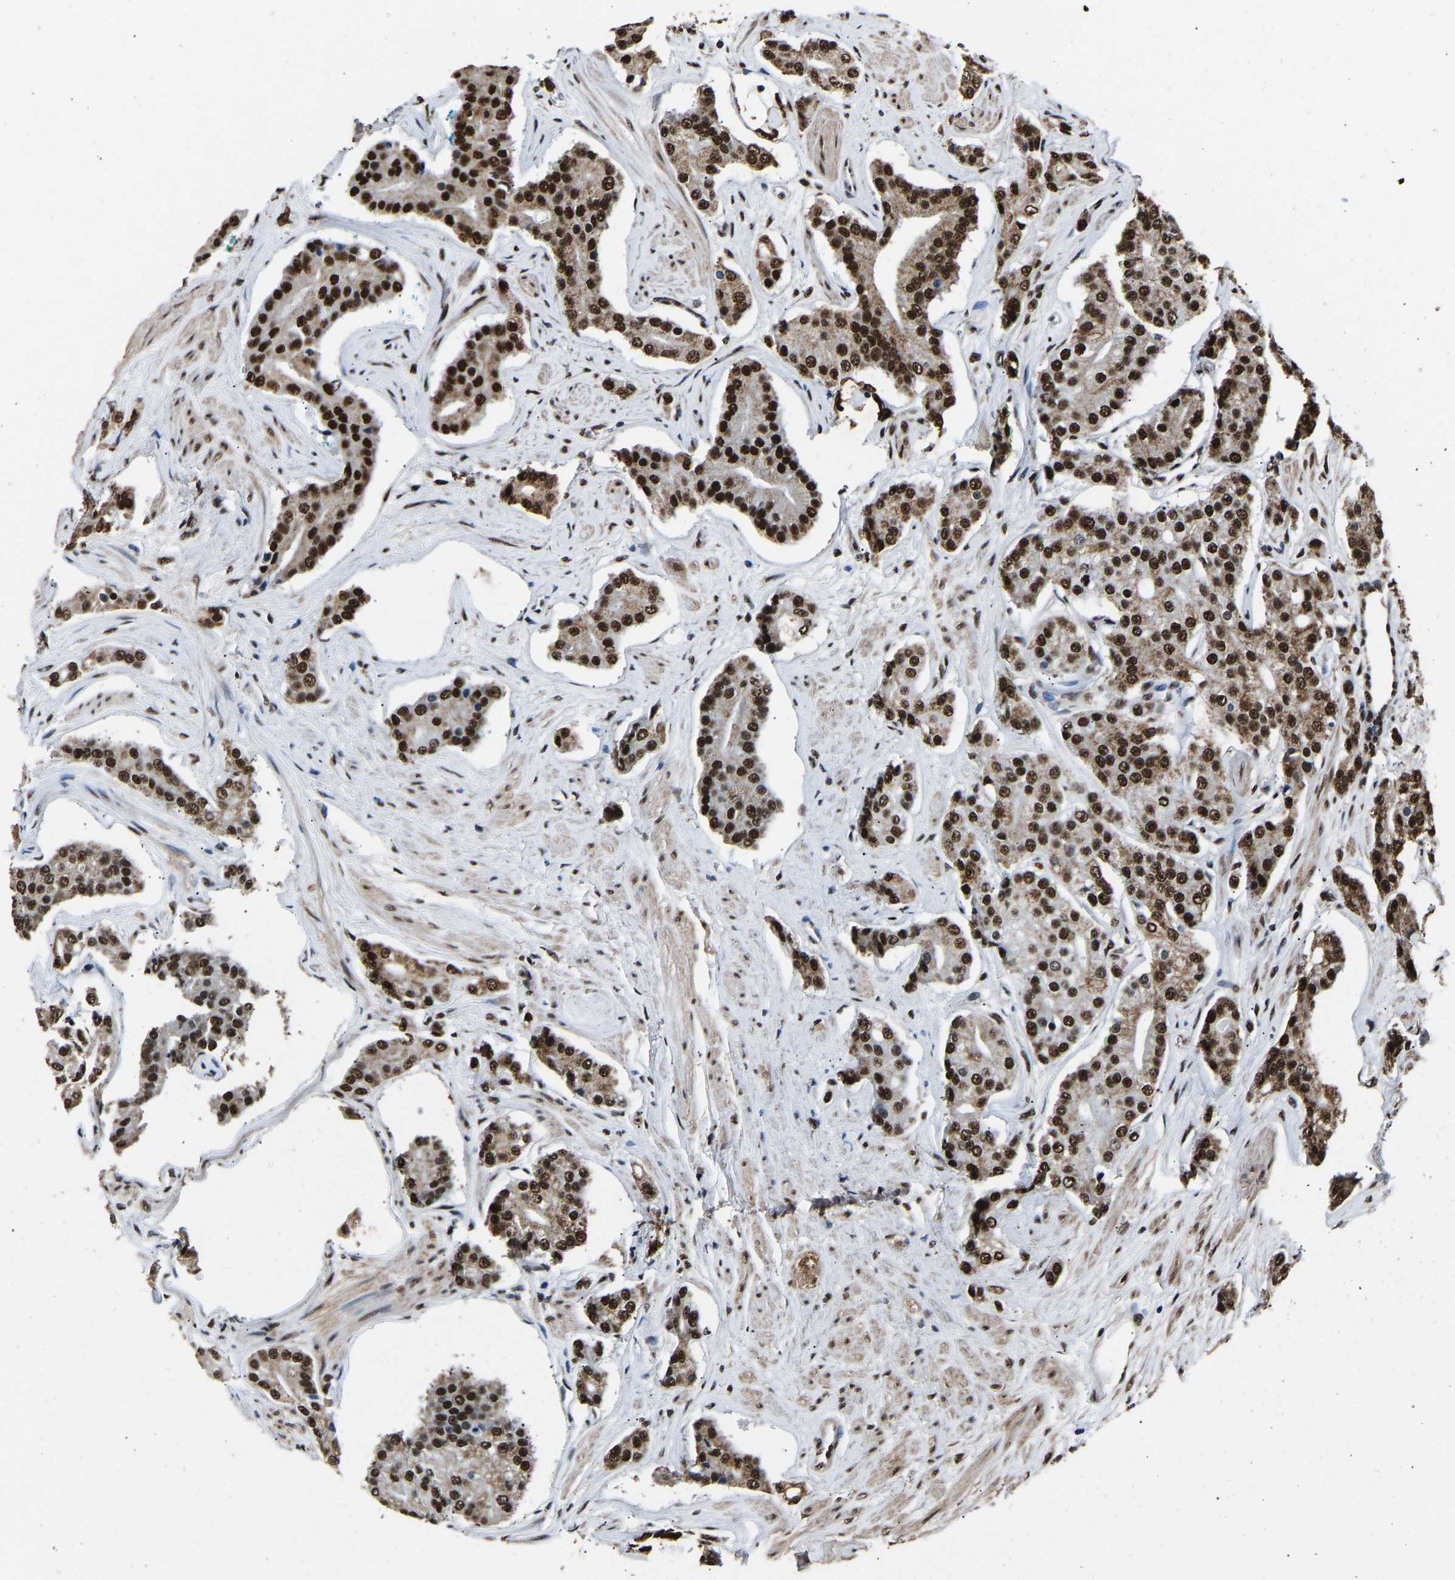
{"staining": {"intensity": "strong", "quantity": ">75%", "location": "cytoplasmic/membranous,nuclear"}, "tissue": "prostate cancer", "cell_type": "Tumor cells", "image_type": "cancer", "snomed": [{"axis": "morphology", "description": "Adenocarcinoma, High grade"}, {"axis": "topography", "description": "Prostate"}], "caption": "High-grade adenocarcinoma (prostate) tissue exhibits strong cytoplasmic/membranous and nuclear expression in about >75% of tumor cells, visualized by immunohistochemistry. (brown staining indicates protein expression, while blue staining denotes nuclei).", "gene": "SAFB", "patient": {"sex": "male", "age": 71}}